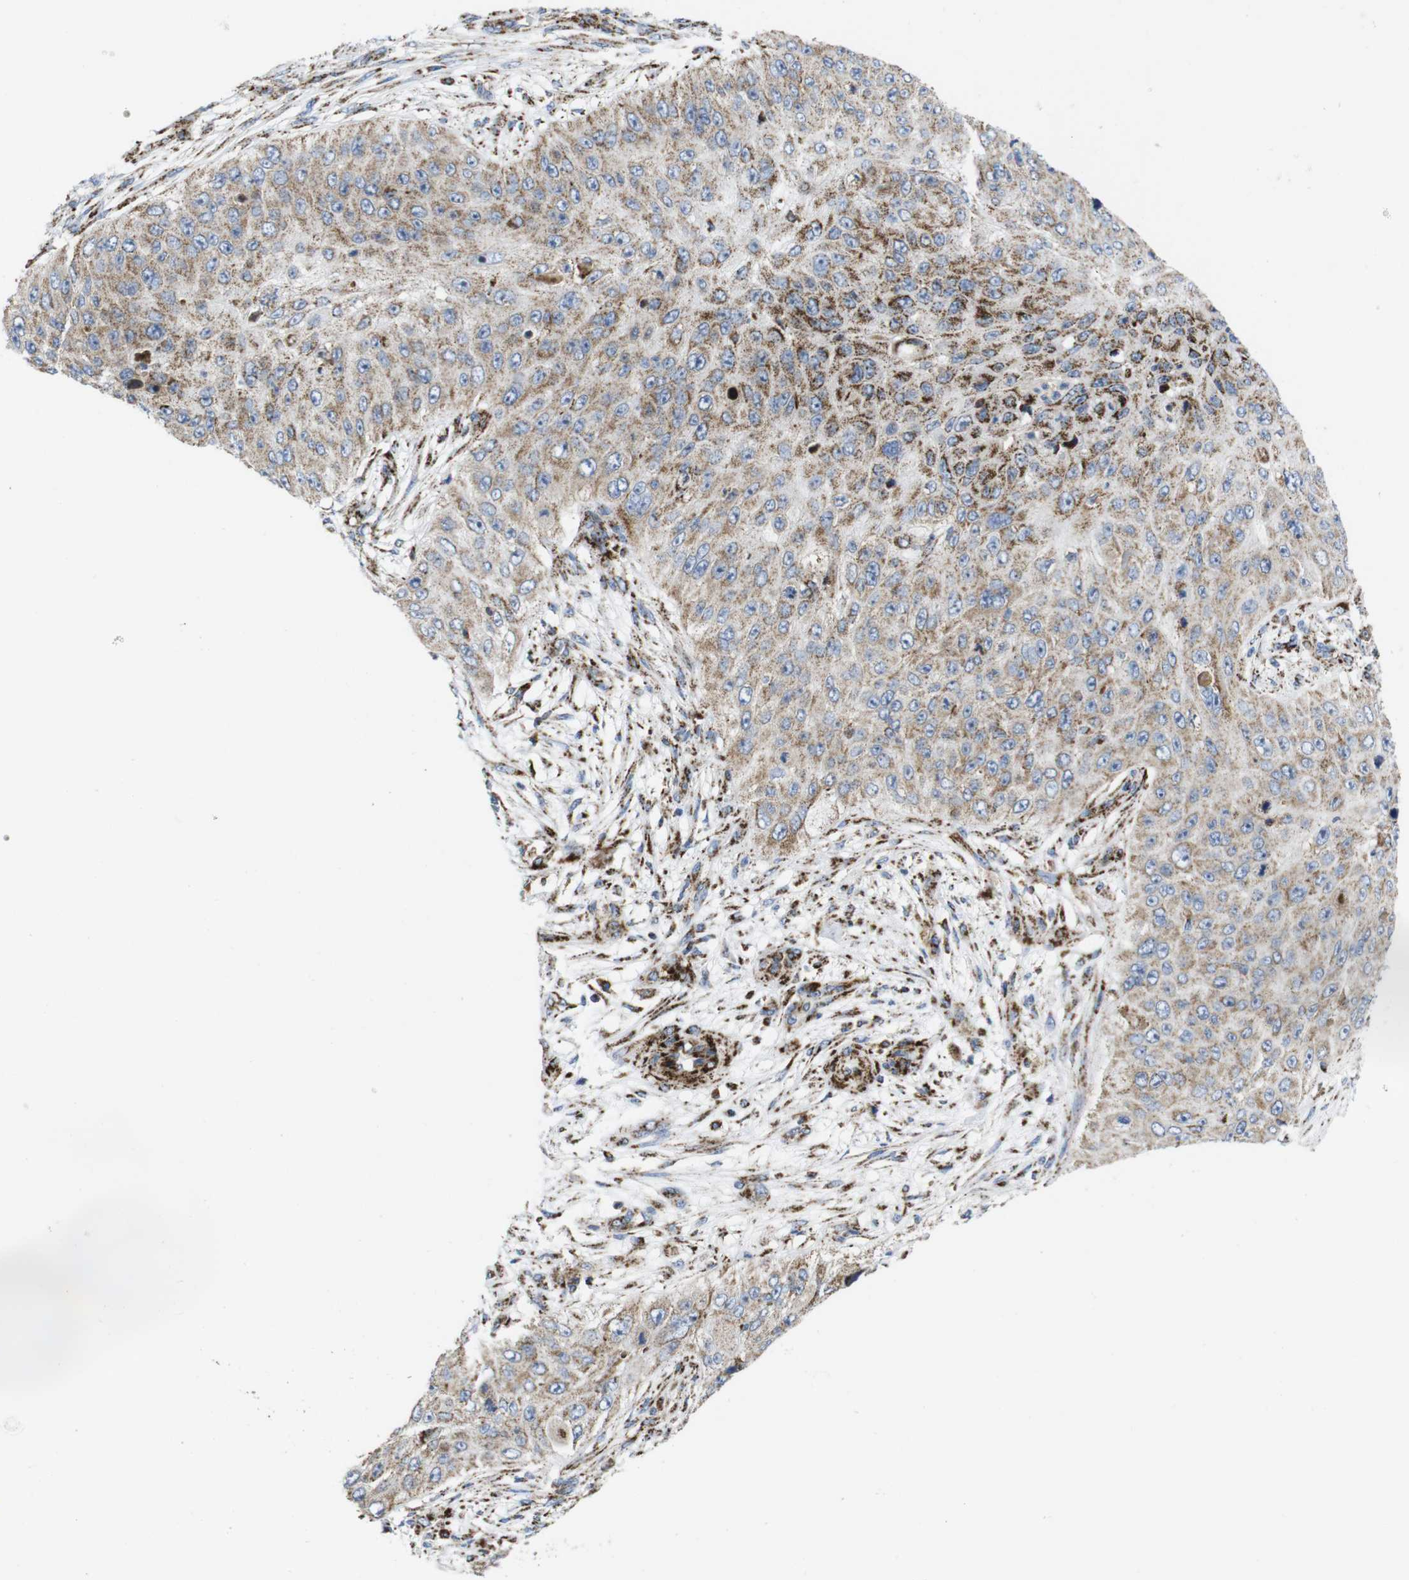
{"staining": {"intensity": "moderate", "quantity": "<25%", "location": "cytoplasmic/membranous"}, "tissue": "skin cancer", "cell_type": "Tumor cells", "image_type": "cancer", "snomed": [{"axis": "morphology", "description": "Squamous cell carcinoma, NOS"}, {"axis": "topography", "description": "Skin"}], "caption": "High-magnification brightfield microscopy of squamous cell carcinoma (skin) stained with DAB (brown) and counterstained with hematoxylin (blue). tumor cells exhibit moderate cytoplasmic/membranous expression is present in about<25% of cells.", "gene": "TMEM192", "patient": {"sex": "female", "age": 80}}